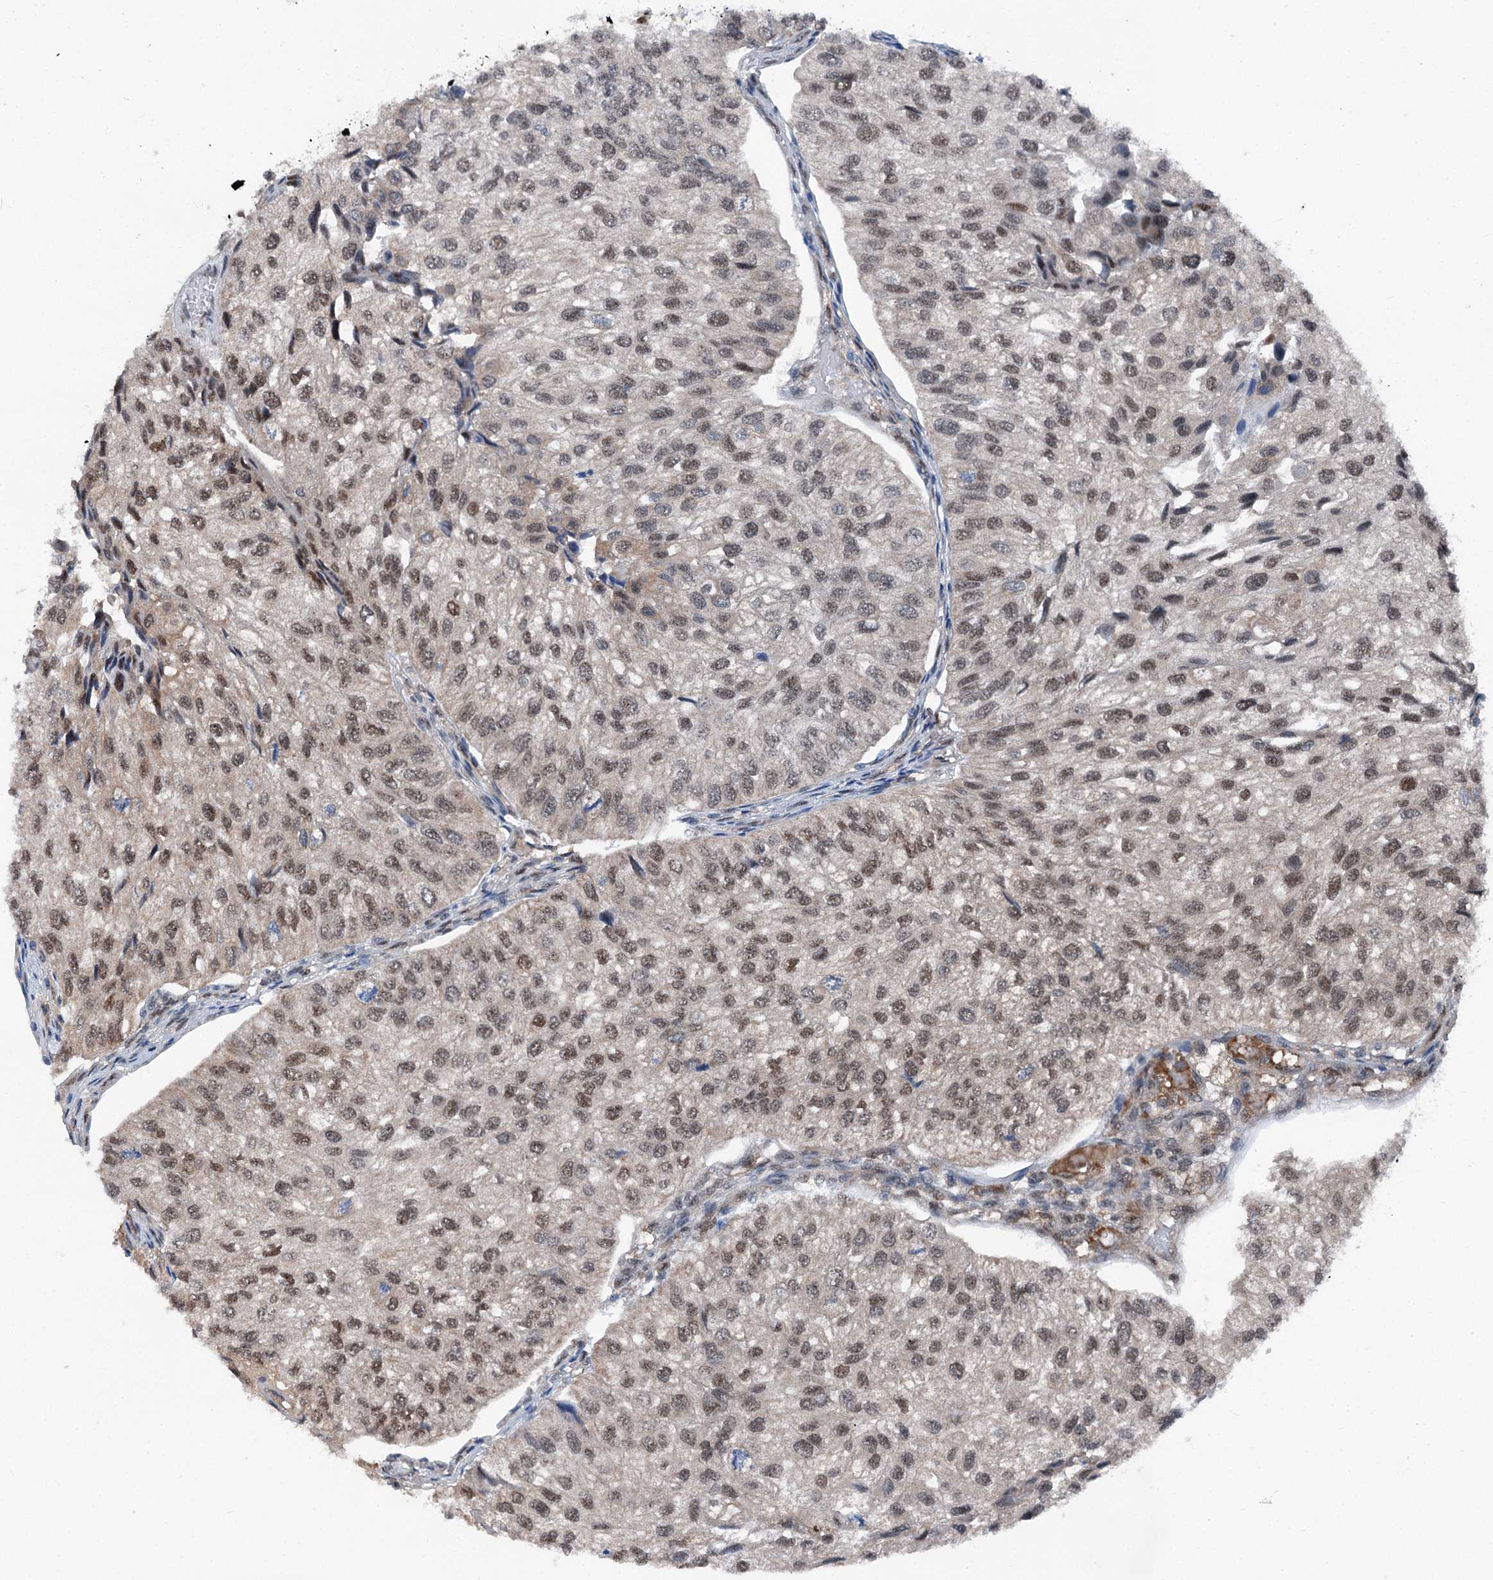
{"staining": {"intensity": "moderate", "quantity": ">75%", "location": "nuclear"}, "tissue": "urothelial cancer", "cell_type": "Tumor cells", "image_type": "cancer", "snomed": [{"axis": "morphology", "description": "Urothelial carcinoma, Low grade"}, {"axis": "topography", "description": "Urinary bladder"}], "caption": "Urothelial carcinoma (low-grade) tissue exhibits moderate nuclear staining in about >75% of tumor cells", "gene": "PSMD13", "patient": {"sex": "female", "age": 89}}